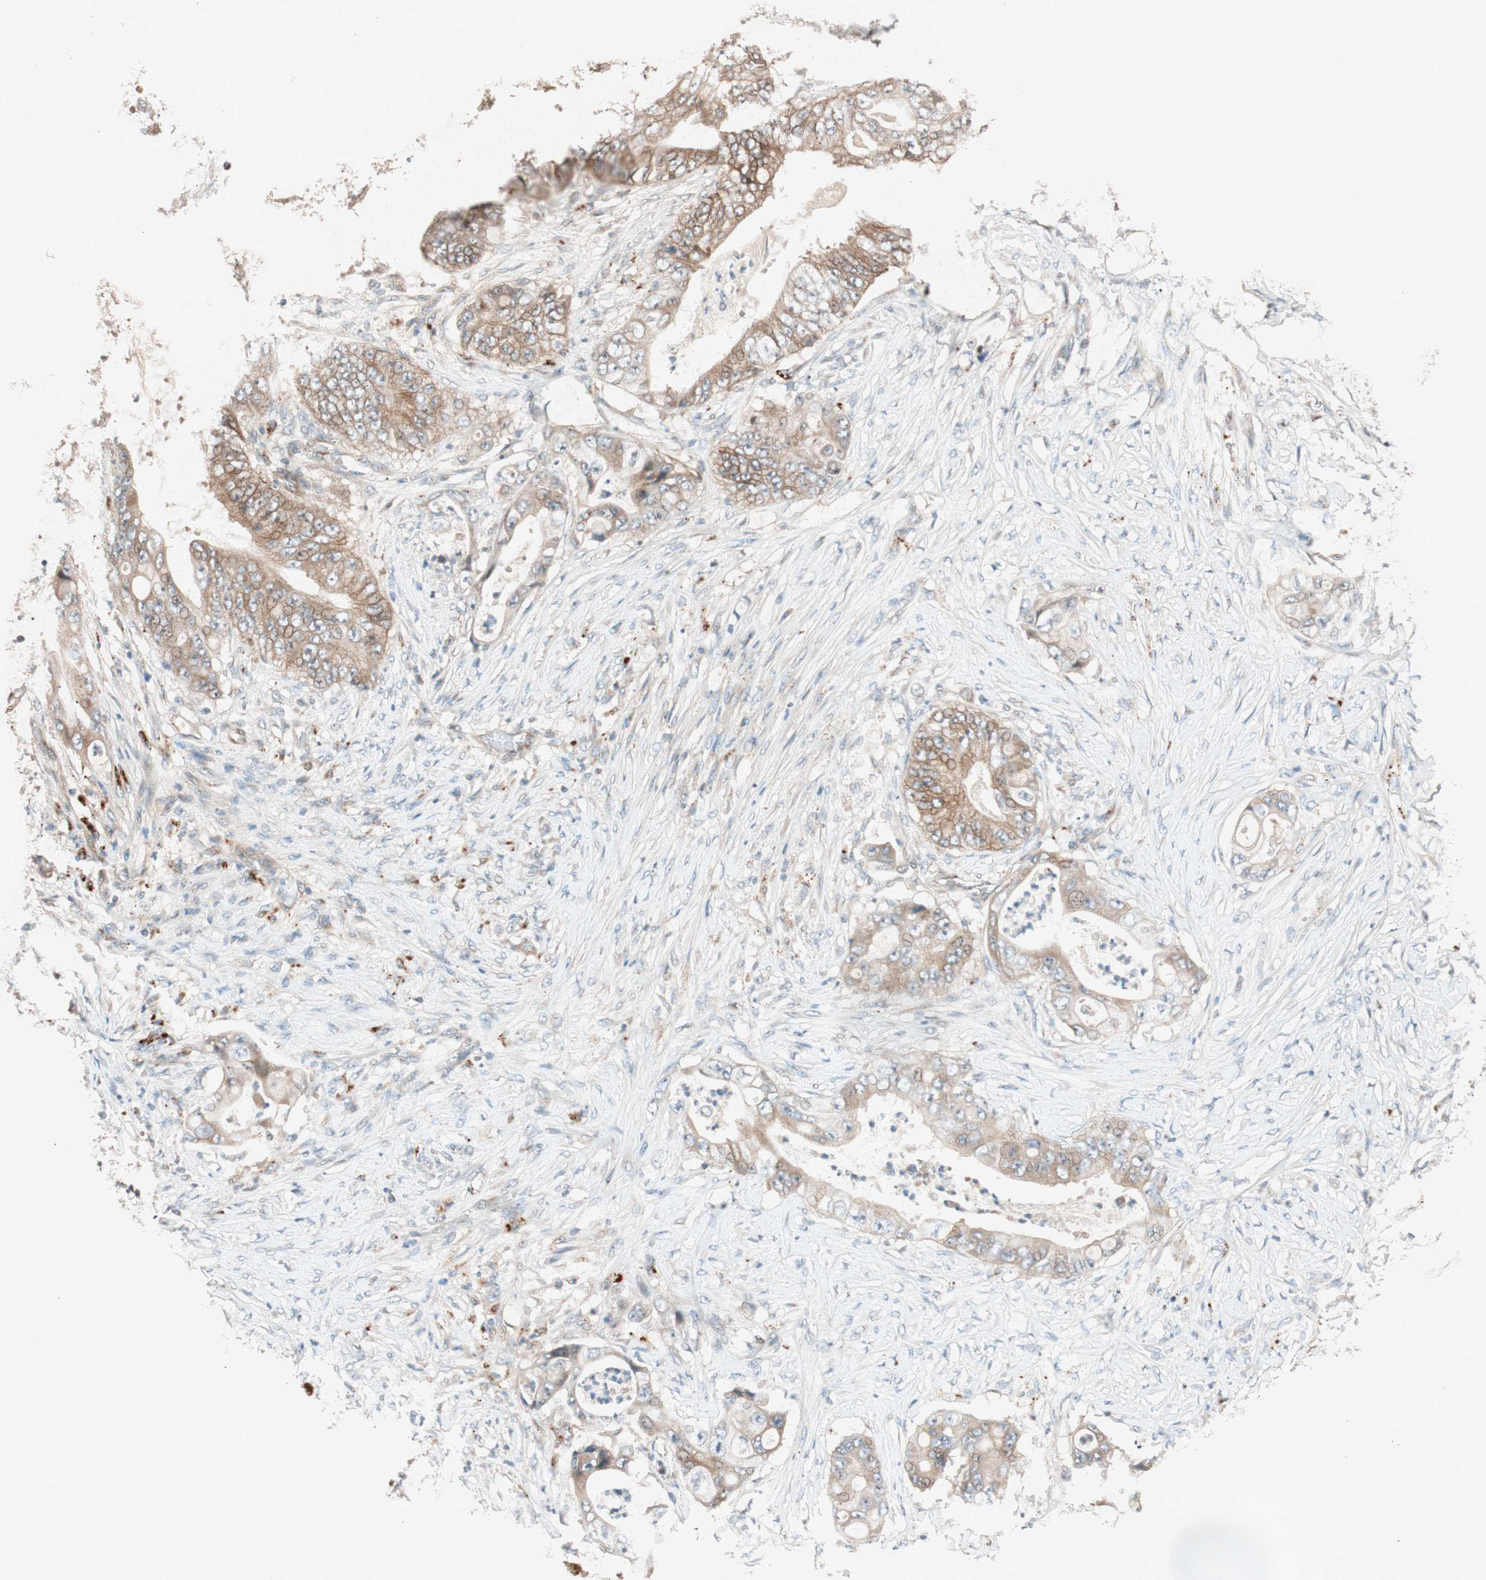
{"staining": {"intensity": "moderate", "quantity": ">75%", "location": "cytoplasmic/membranous"}, "tissue": "stomach cancer", "cell_type": "Tumor cells", "image_type": "cancer", "snomed": [{"axis": "morphology", "description": "Adenocarcinoma, NOS"}, {"axis": "topography", "description": "Stomach"}], "caption": "Protein staining reveals moderate cytoplasmic/membranous staining in about >75% of tumor cells in stomach adenocarcinoma. Nuclei are stained in blue.", "gene": "EPHA6", "patient": {"sex": "female", "age": 73}}